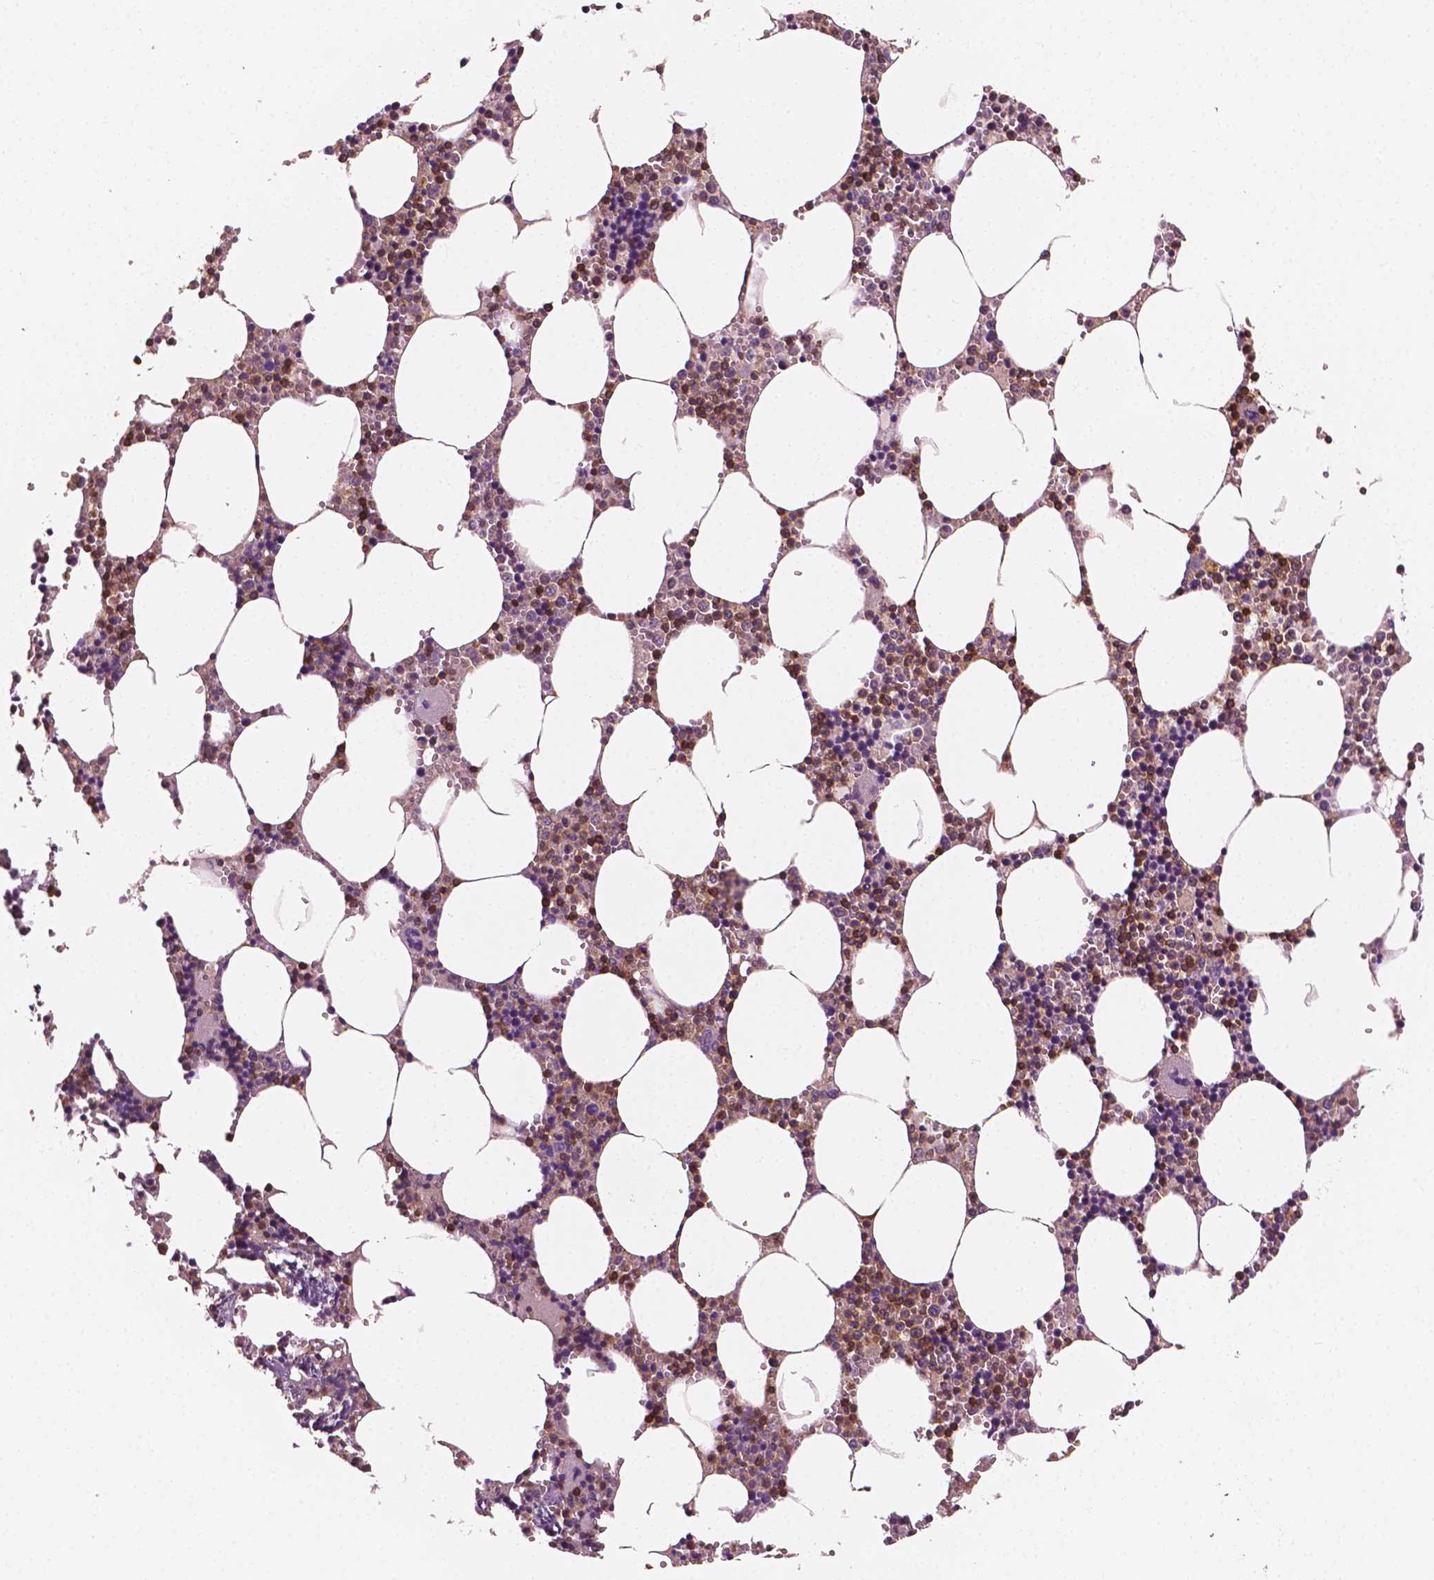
{"staining": {"intensity": "moderate", "quantity": "25%-75%", "location": "cytoplasmic/membranous"}, "tissue": "bone marrow", "cell_type": "Hematopoietic cells", "image_type": "normal", "snomed": [{"axis": "morphology", "description": "Normal tissue, NOS"}, {"axis": "topography", "description": "Bone marrow"}], "caption": "High-magnification brightfield microscopy of benign bone marrow stained with DAB (3,3'-diaminobenzidine) (brown) and counterstained with hematoxylin (blue). hematopoietic cells exhibit moderate cytoplasmic/membranous staining is identified in approximately25%-75% of cells.", "gene": "PTPRC", "patient": {"sex": "male", "age": 54}}